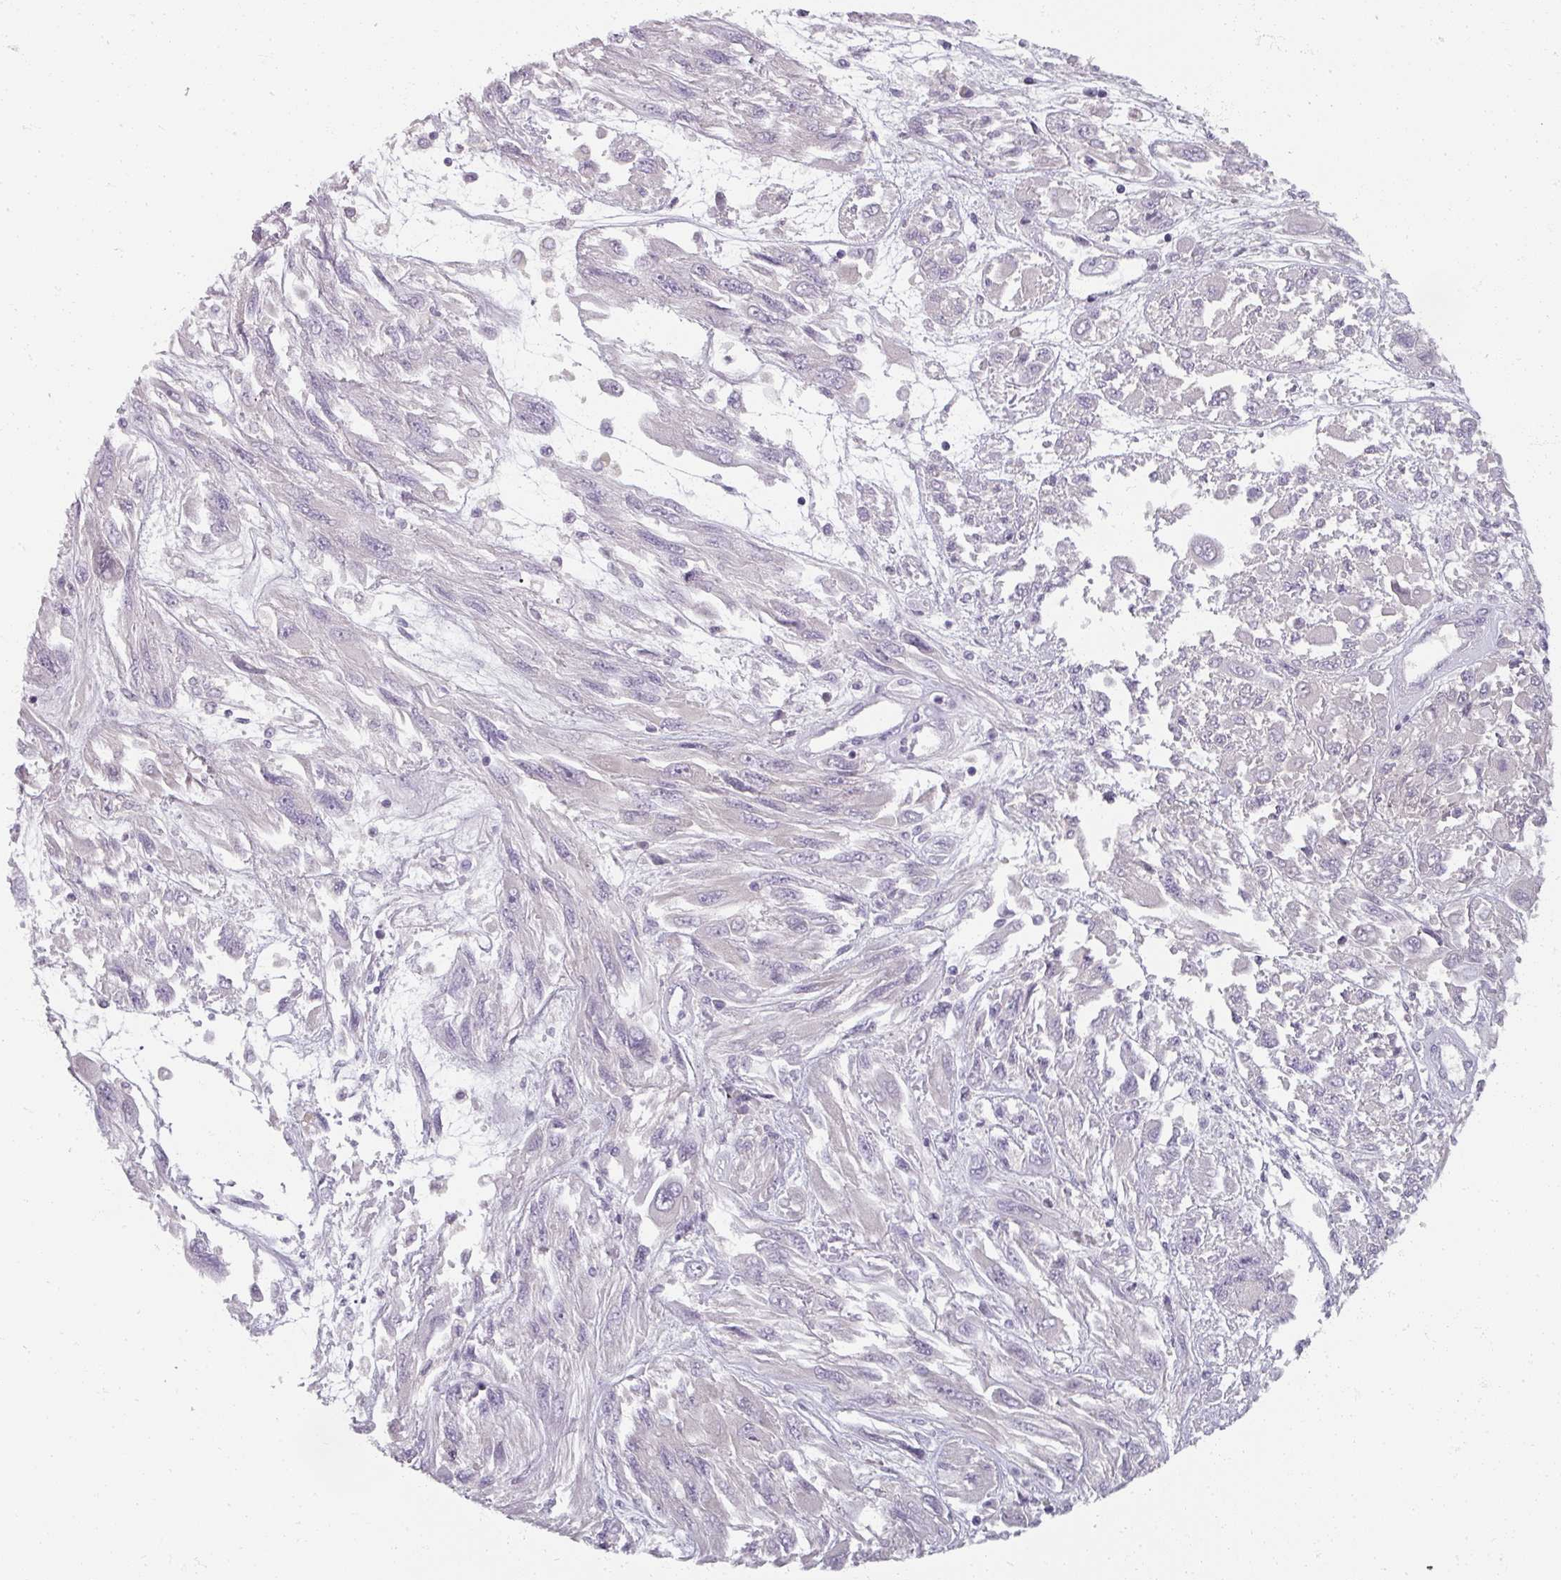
{"staining": {"intensity": "negative", "quantity": "none", "location": "none"}, "tissue": "melanoma", "cell_type": "Tumor cells", "image_type": "cancer", "snomed": [{"axis": "morphology", "description": "Malignant melanoma, NOS"}, {"axis": "topography", "description": "Skin"}], "caption": "A histopathology image of human melanoma is negative for staining in tumor cells.", "gene": "REG3G", "patient": {"sex": "female", "age": 91}}